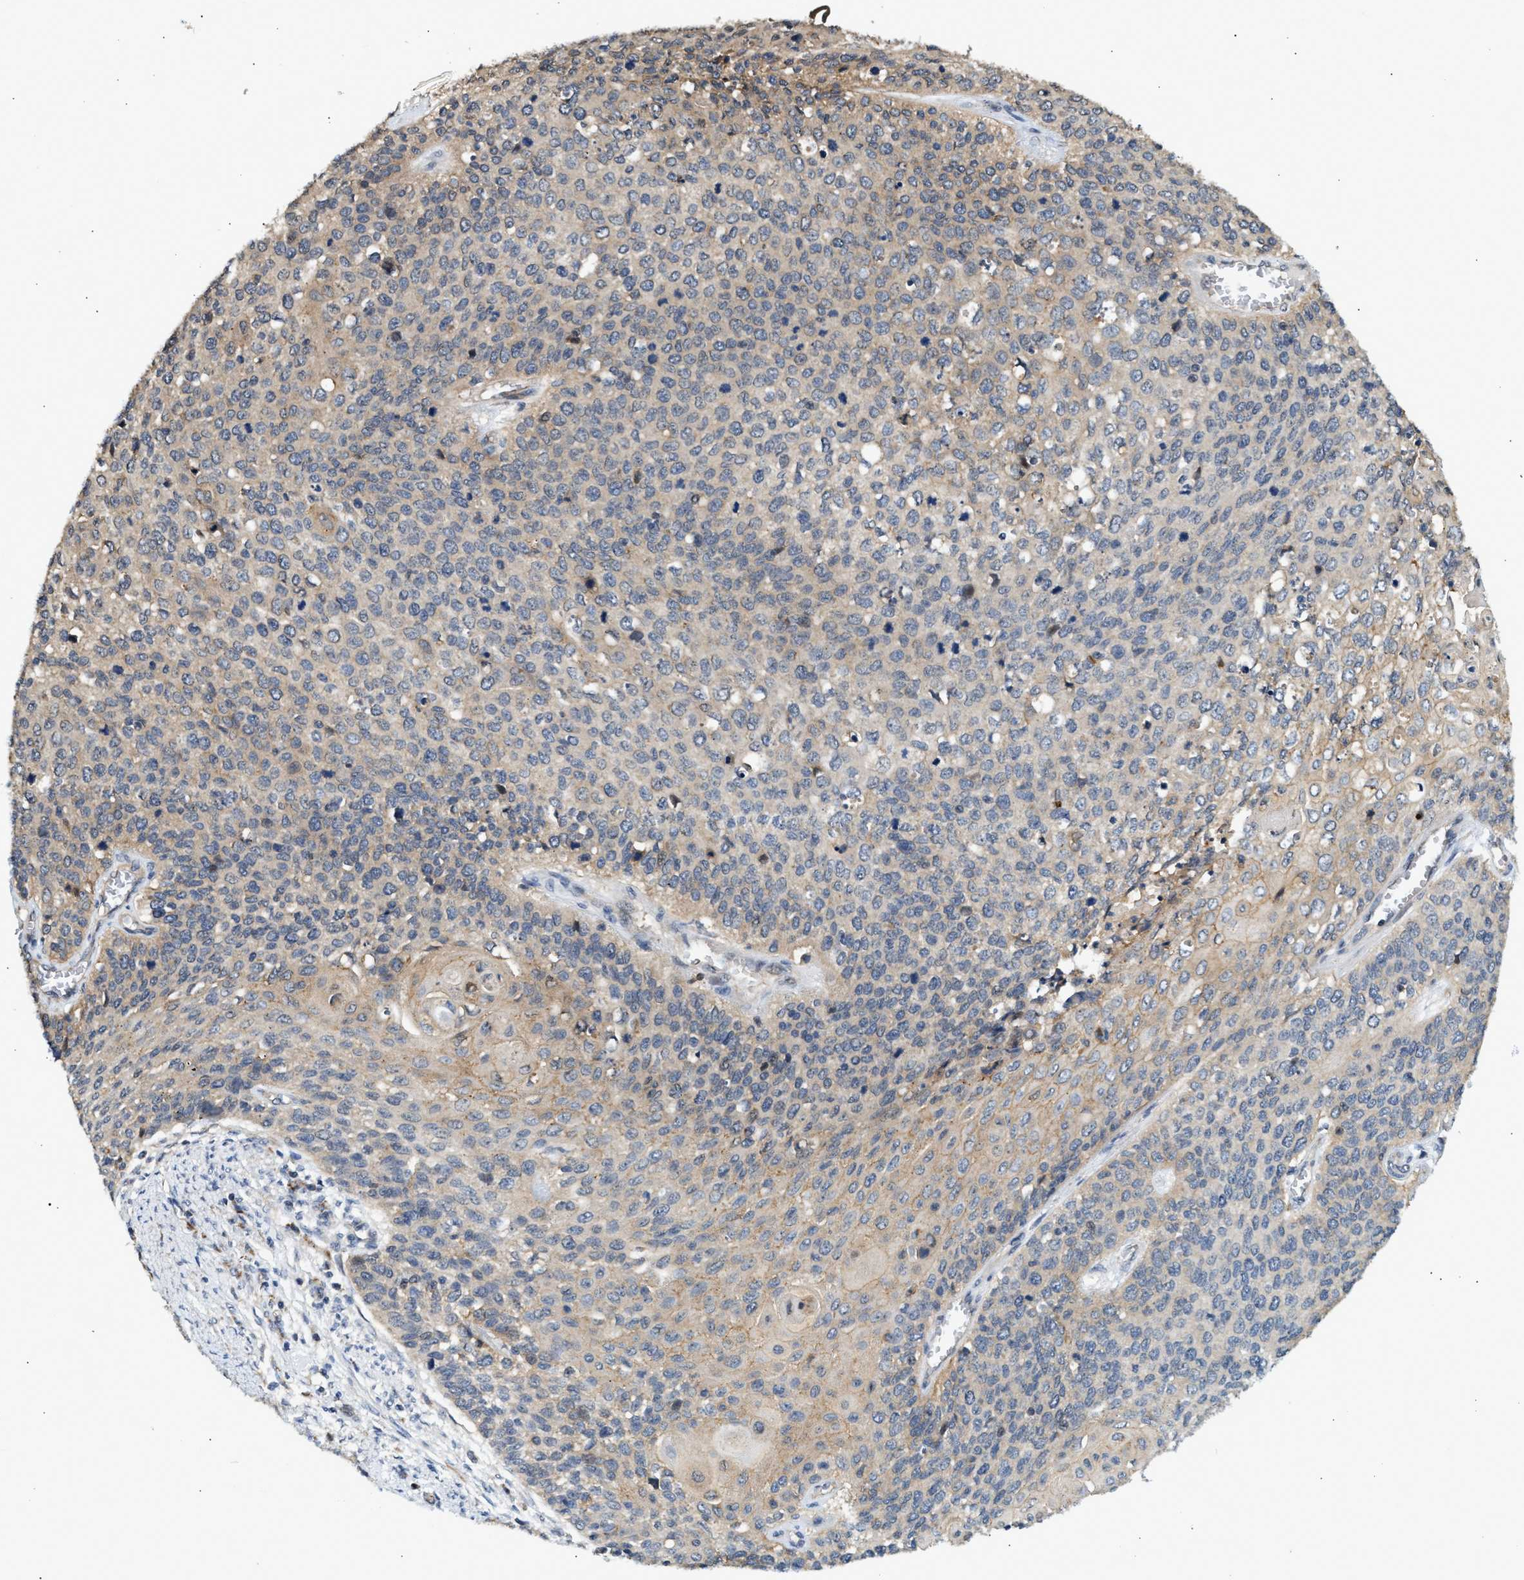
{"staining": {"intensity": "weak", "quantity": "25%-75%", "location": "cytoplasmic/membranous"}, "tissue": "cervical cancer", "cell_type": "Tumor cells", "image_type": "cancer", "snomed": [{"axis": "morphology", "description": "Squamous cell carcinoma, NOS"}, {"axis": "topography", "description": "Cervix"}], "caption": "Immunohistochemistry (IHC) image of human cervical cancer (squamous cell carcinoma) stained for a protein (brown), which shows low levels of weak cytoplasmic/membranous positivity in approximately 25%-75% of tumor cells.", "gene": "DUSP14", "patient": {"sex": "female", "age": 39}}